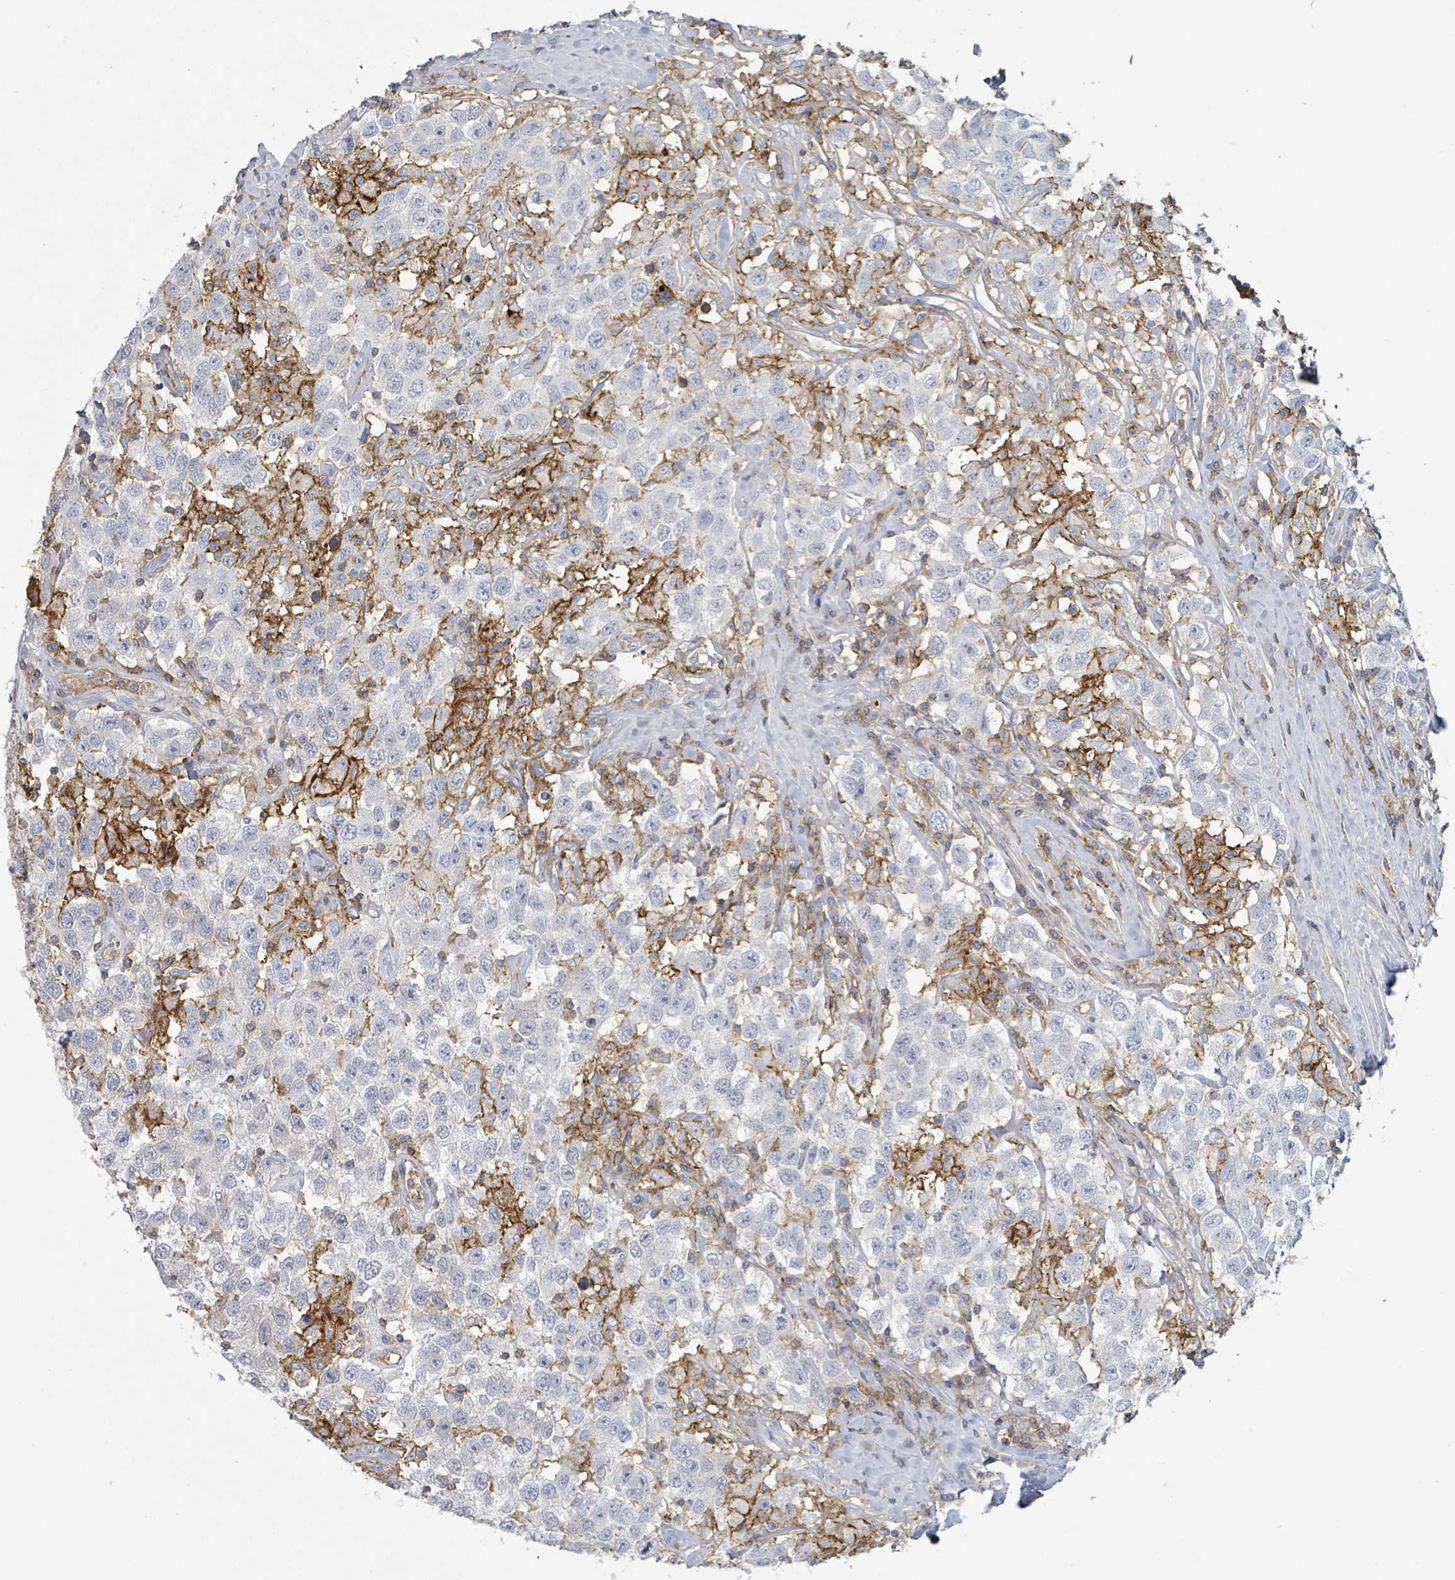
{"staining": {"intensity": "negative", "quantity": "none", "location": "none"}, "tissue": "testis cancer", "cell_type": "Tumor cells", "image_type": "cancer", "snomed": [{"axis": "morphology", "description": "Seminoma, NOS"}, {"axis": "topography", "description": "Testis"}], "caption": "A micrograph of testis cancer stained for a protein reveals no brown staining in tumor cells. The staining was performed using DAB (3,3'-diaminobenzidine) to visualize the protein expression in brown, while the nuclei were stained in blue with hematoxylin (Magnification: 20x).", "gene": "TNFRSF14", "patient": {"sex": "male", "age": 41}}